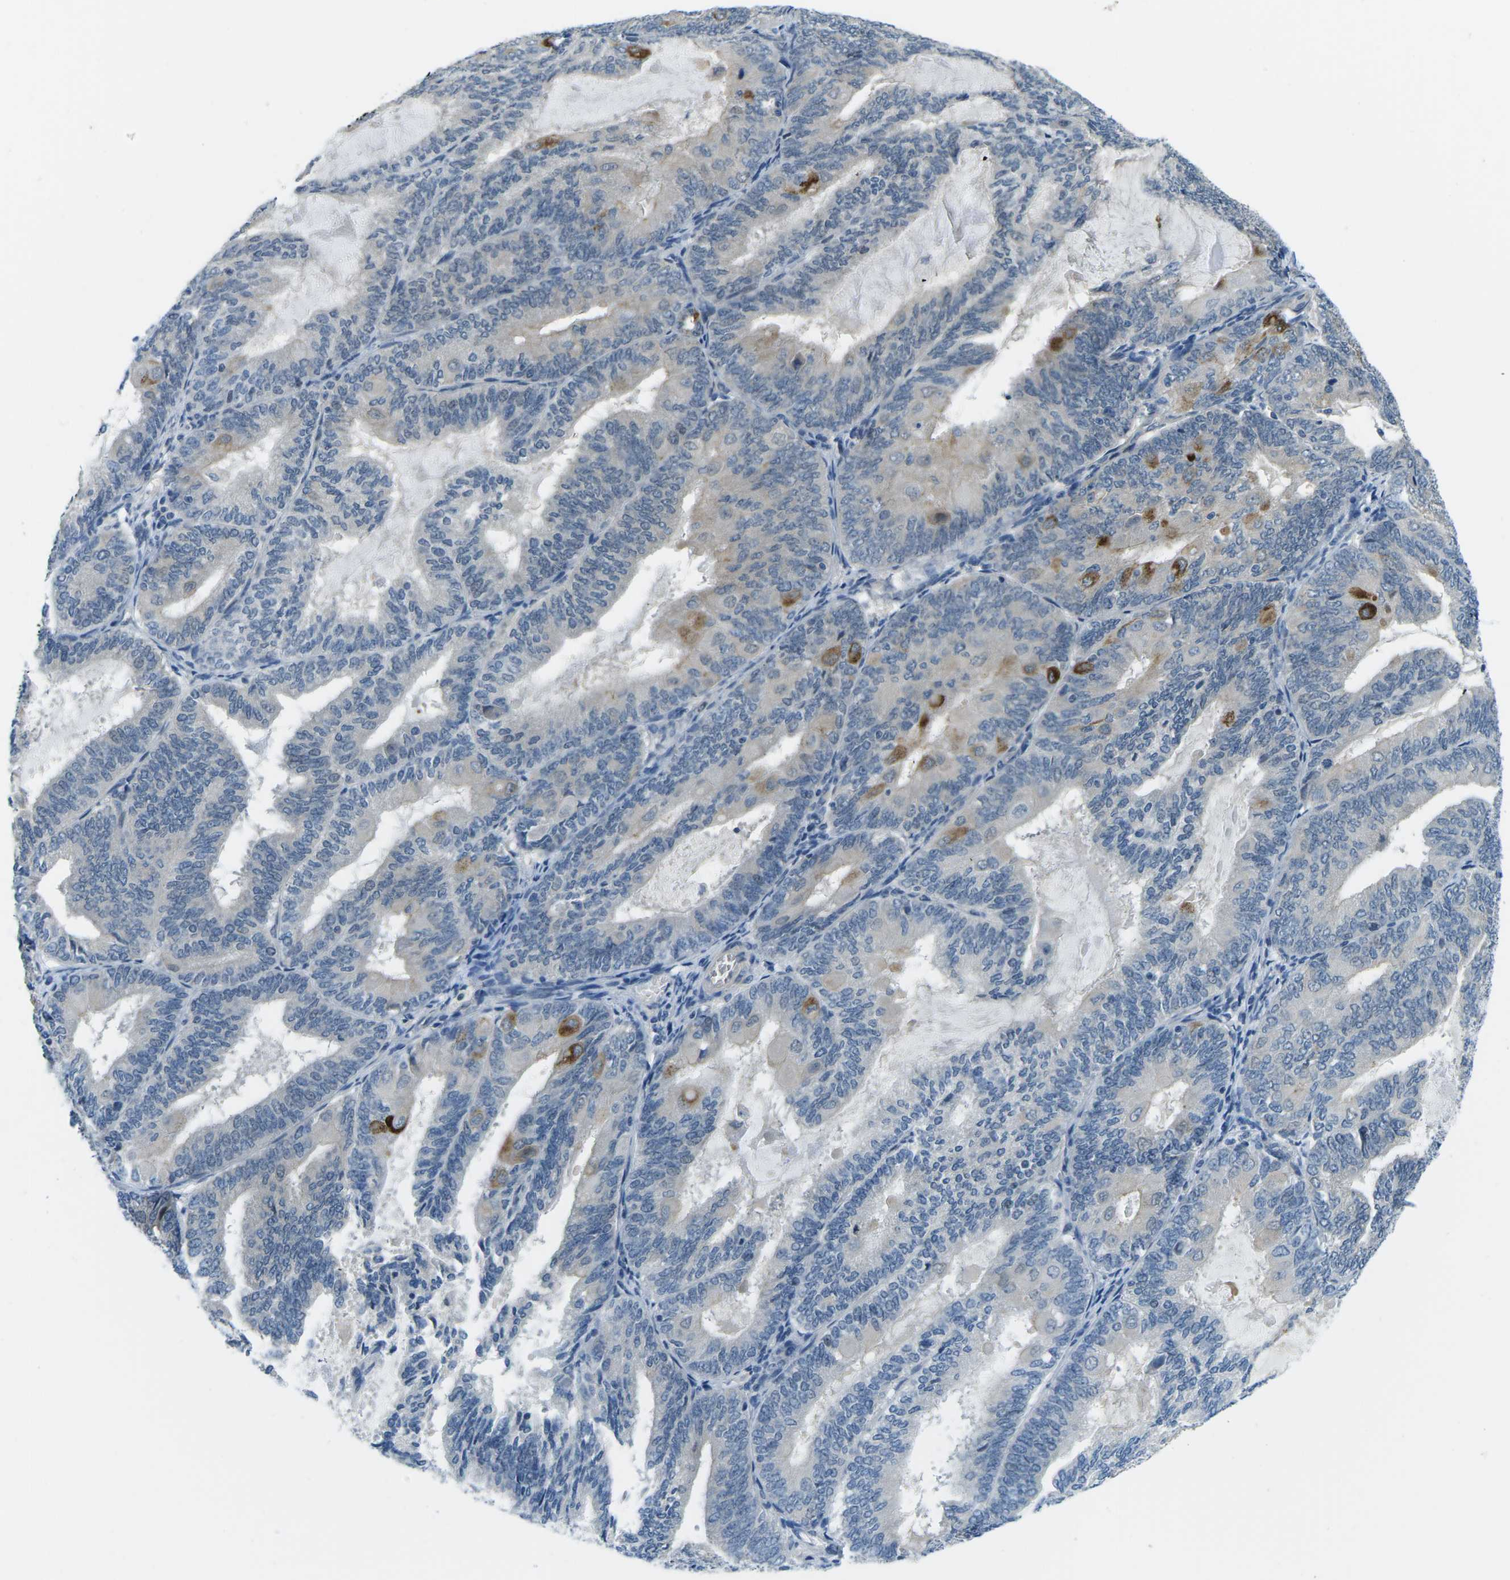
{"staining": {"intensity": "strong", "quantity": "<25%", "location": "cytoplasmic/membranous"}, "tissue": "endometrial cancer", "cell_type": "Tumor cells", "image_type": "cancer", "snomed": [{"axis": "morphology", "description": "Adenocarcinoma, NOS"}, {"axis": "topography", "description": "Endometrium"}], "caption": "Tumor cells show medium levels of strong cytoplasmic/membranous staining in about <25% of cells in endometrial adenocarcinoma.", "gene": "CTNND1", "patient": {"sex": "female", "age": 81}}